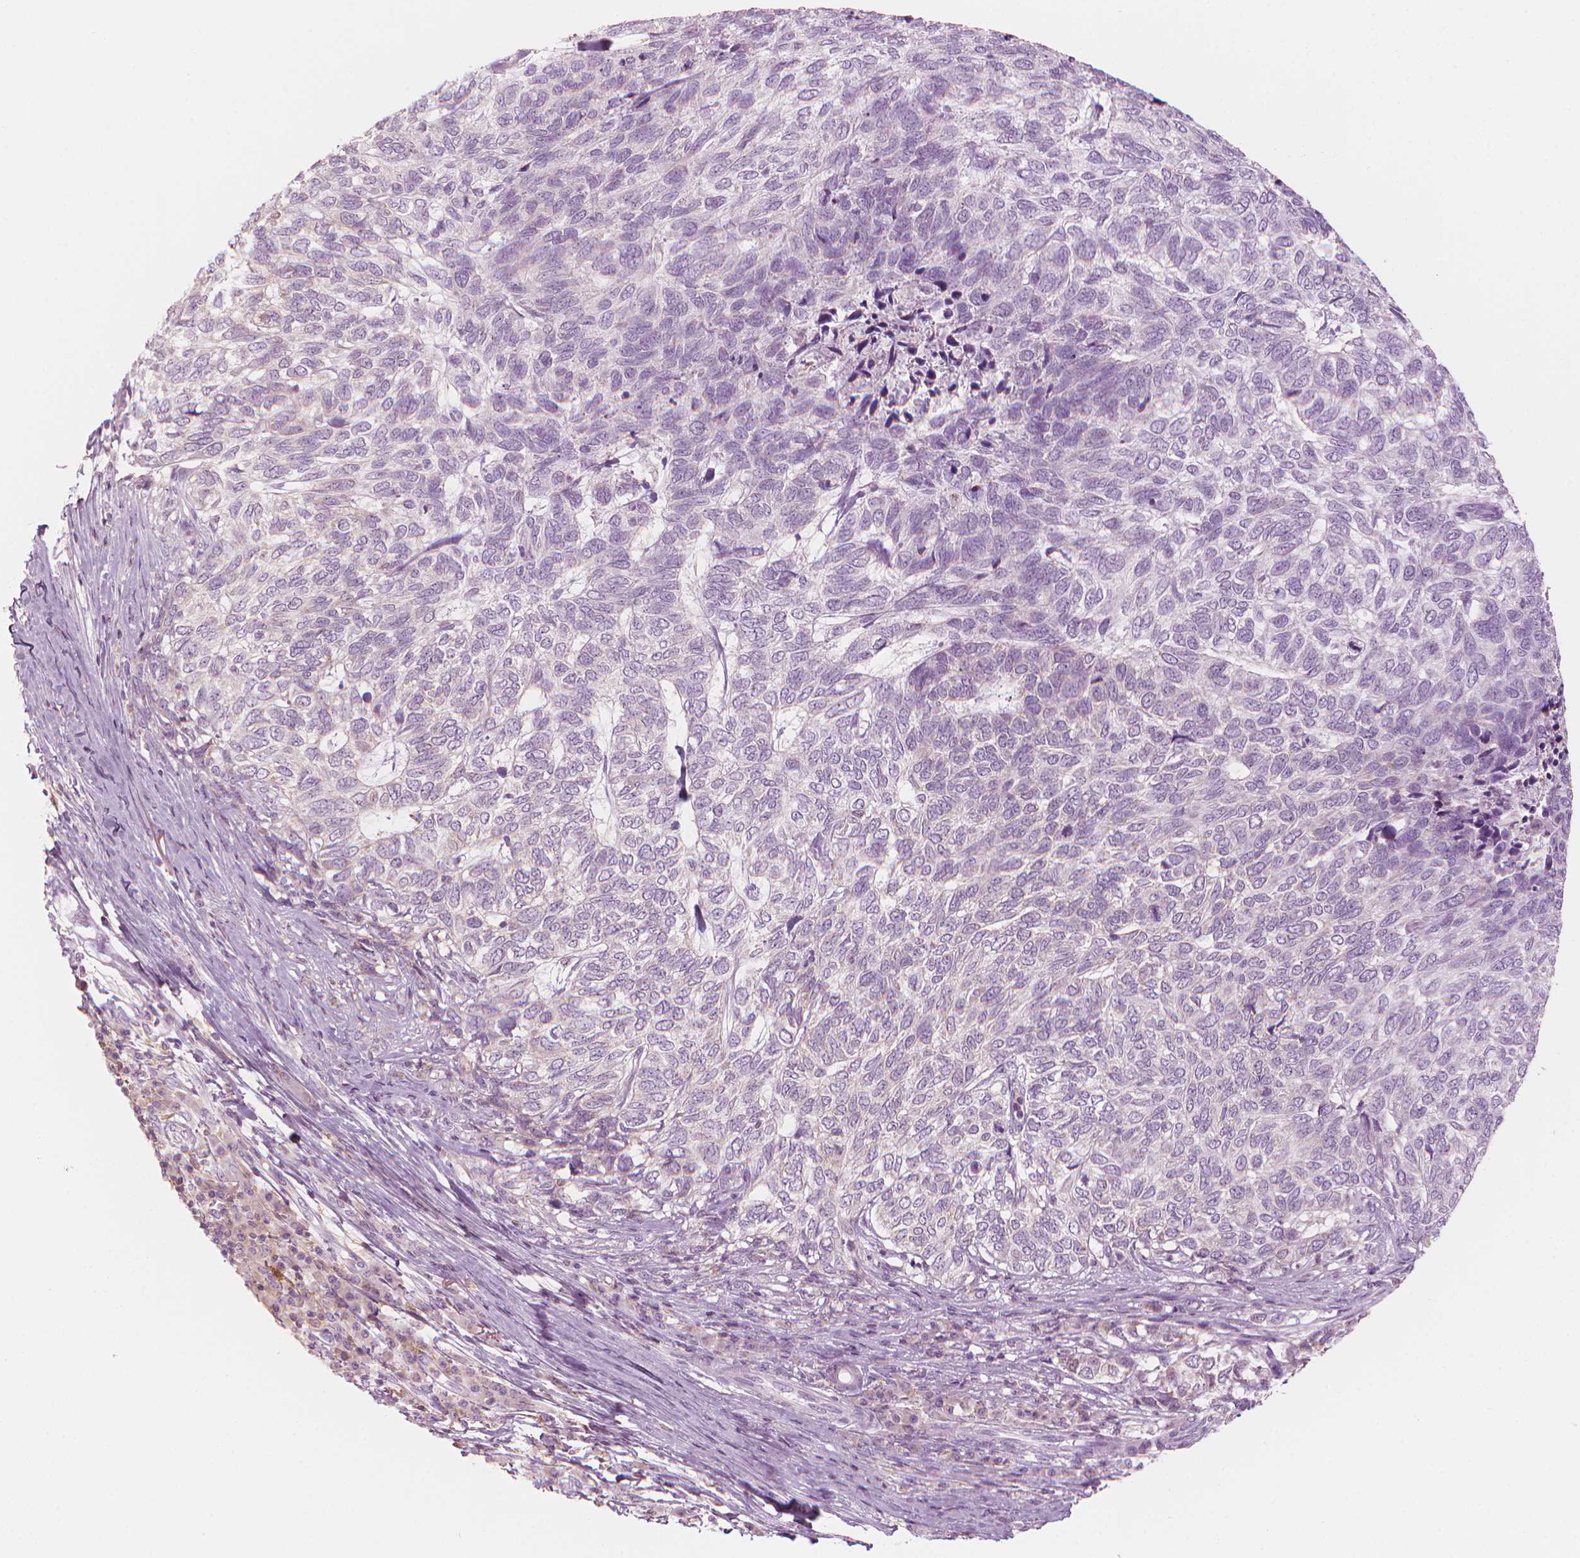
{"staining": {"intensity": "negative", "quantity": "none", "location": "none"}, "tissue": "skin cancer", "cell_type": "Tumor cells", "image_type": "cancer", "snomed": [{"axis": "morphology", "description": "Basal cell carcinoma"}, {"axis": "topography", "description": "Skin"}], "caption": "A photomicrograph of skin basal cell carcinoma stained for a protein demonstrates no brown staining in tumor cells.", "gene": "SHMT1", "patient": {"sex": "female", "age": 65}}